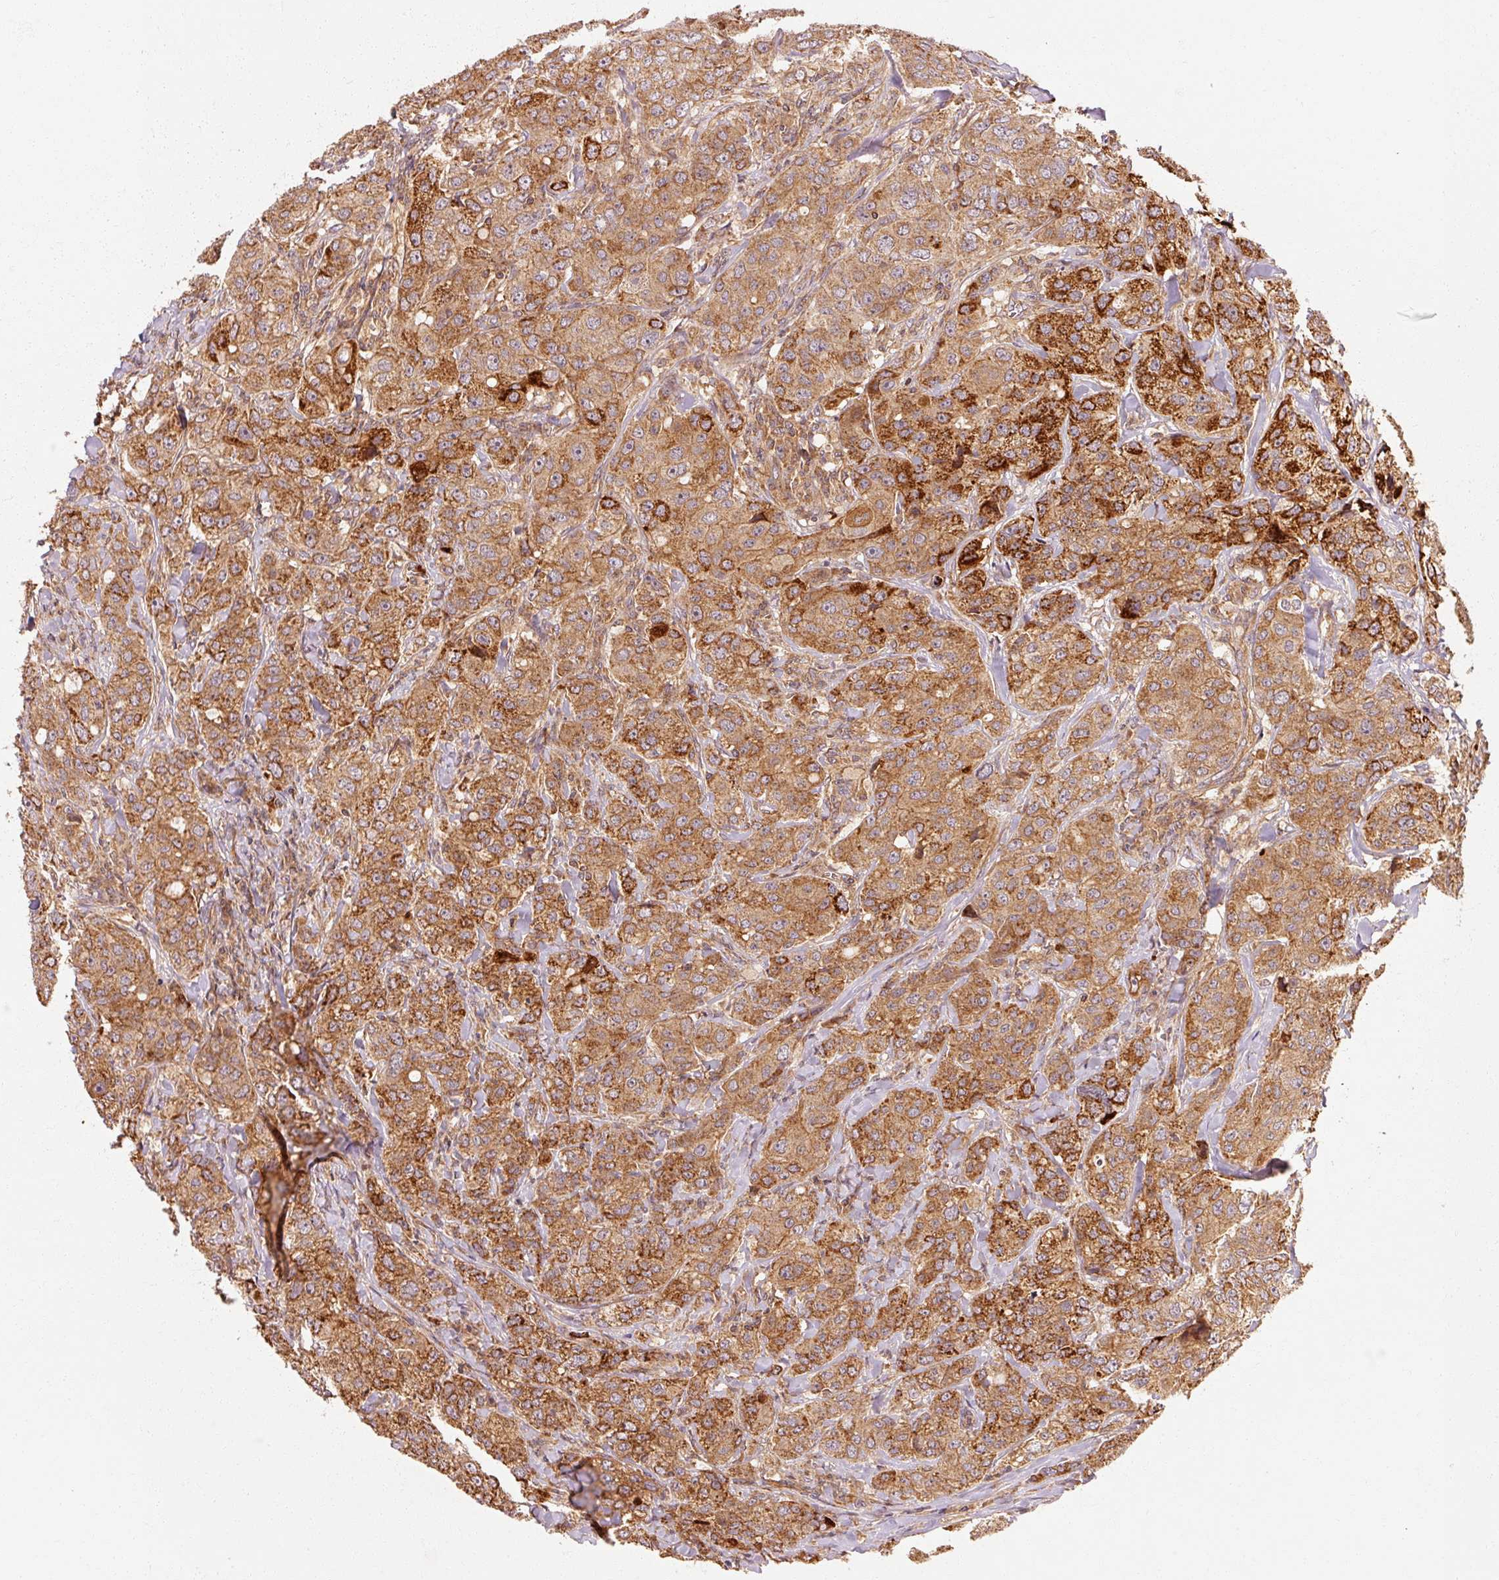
{"staining": {"intensity": "strong", "quantity": ">75%", "location": "cytoplasmic/membranous"}, "tissue": "breast cancer", "cell_type": "Tumor cells", "image_type": "cancer", "snomed": [{"axis": "morphology", "description": "Duct carcinoma"}, {"axis": "topography", "description": "Breast"}], "caption": "Immunohistochemical staining of breast invasive ductal carcinoma demonstrates high levels of strong cytoplasmic/membranous protein expression in approximately >75% of tumor cells.", "gene": "CTNNA1", "patient": {"sex": "female", "age": 43}}